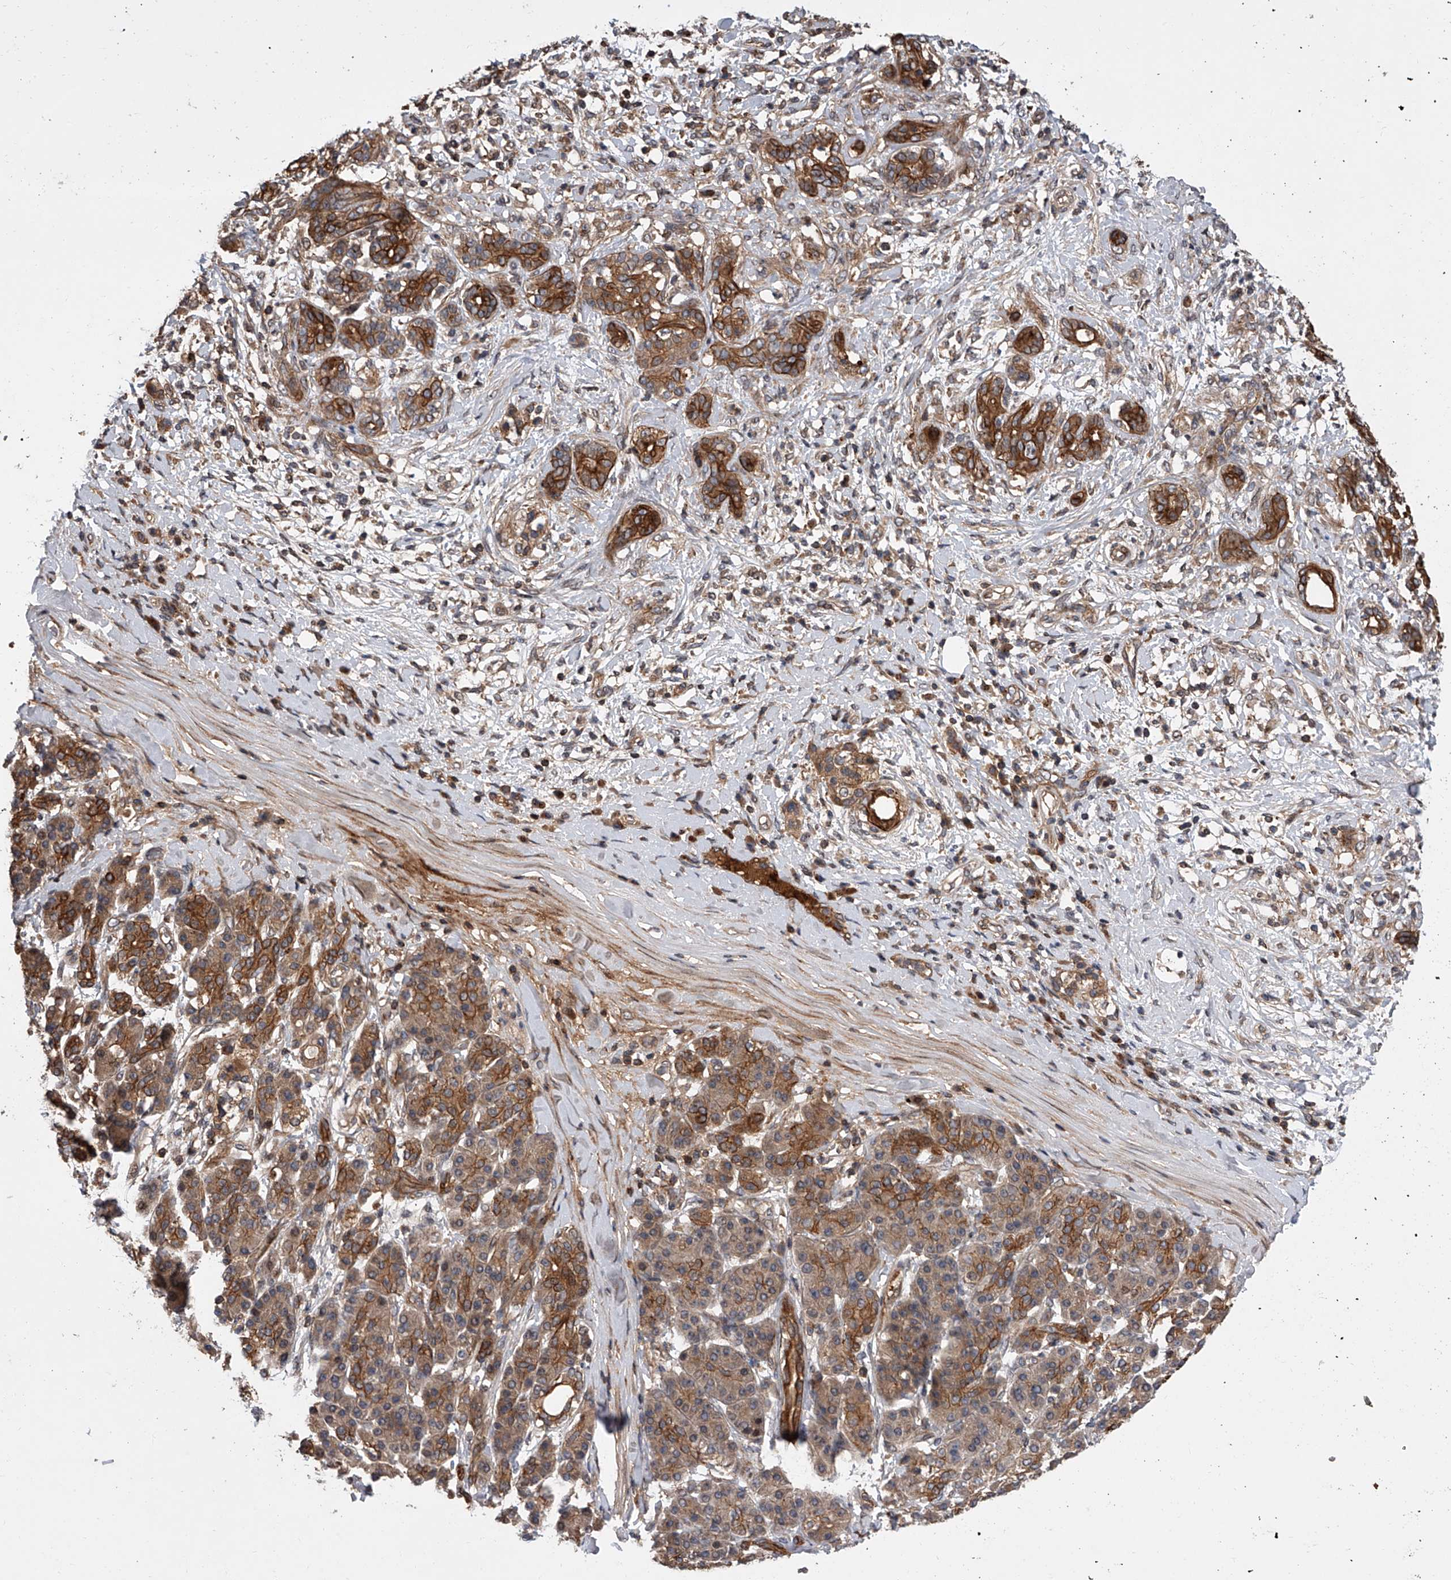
{"staining": {"intensity": "strong", "quantity": ">75%", "location": "cytoplasmic/membranous"}, "tissue": "pancreatic cancer", "cell_type": "Tumor cells", "image_type": "cancer", "snomed": [{"axis": "morphology", "description": "Adenocarcinoma, NOS"}, {"axis": "topography", "description": "Pancreas"}], "caption": "DAB (3,3'-diaminobenzidine) immunohistochemical staining of pancreatic cancer (adenocarcinoma) exhibits strong cytoplasmic/membranous protein expression in about >75% of tumor cells.", "gene": "USP47", "patient": {"sex": "female", "age": 56}}